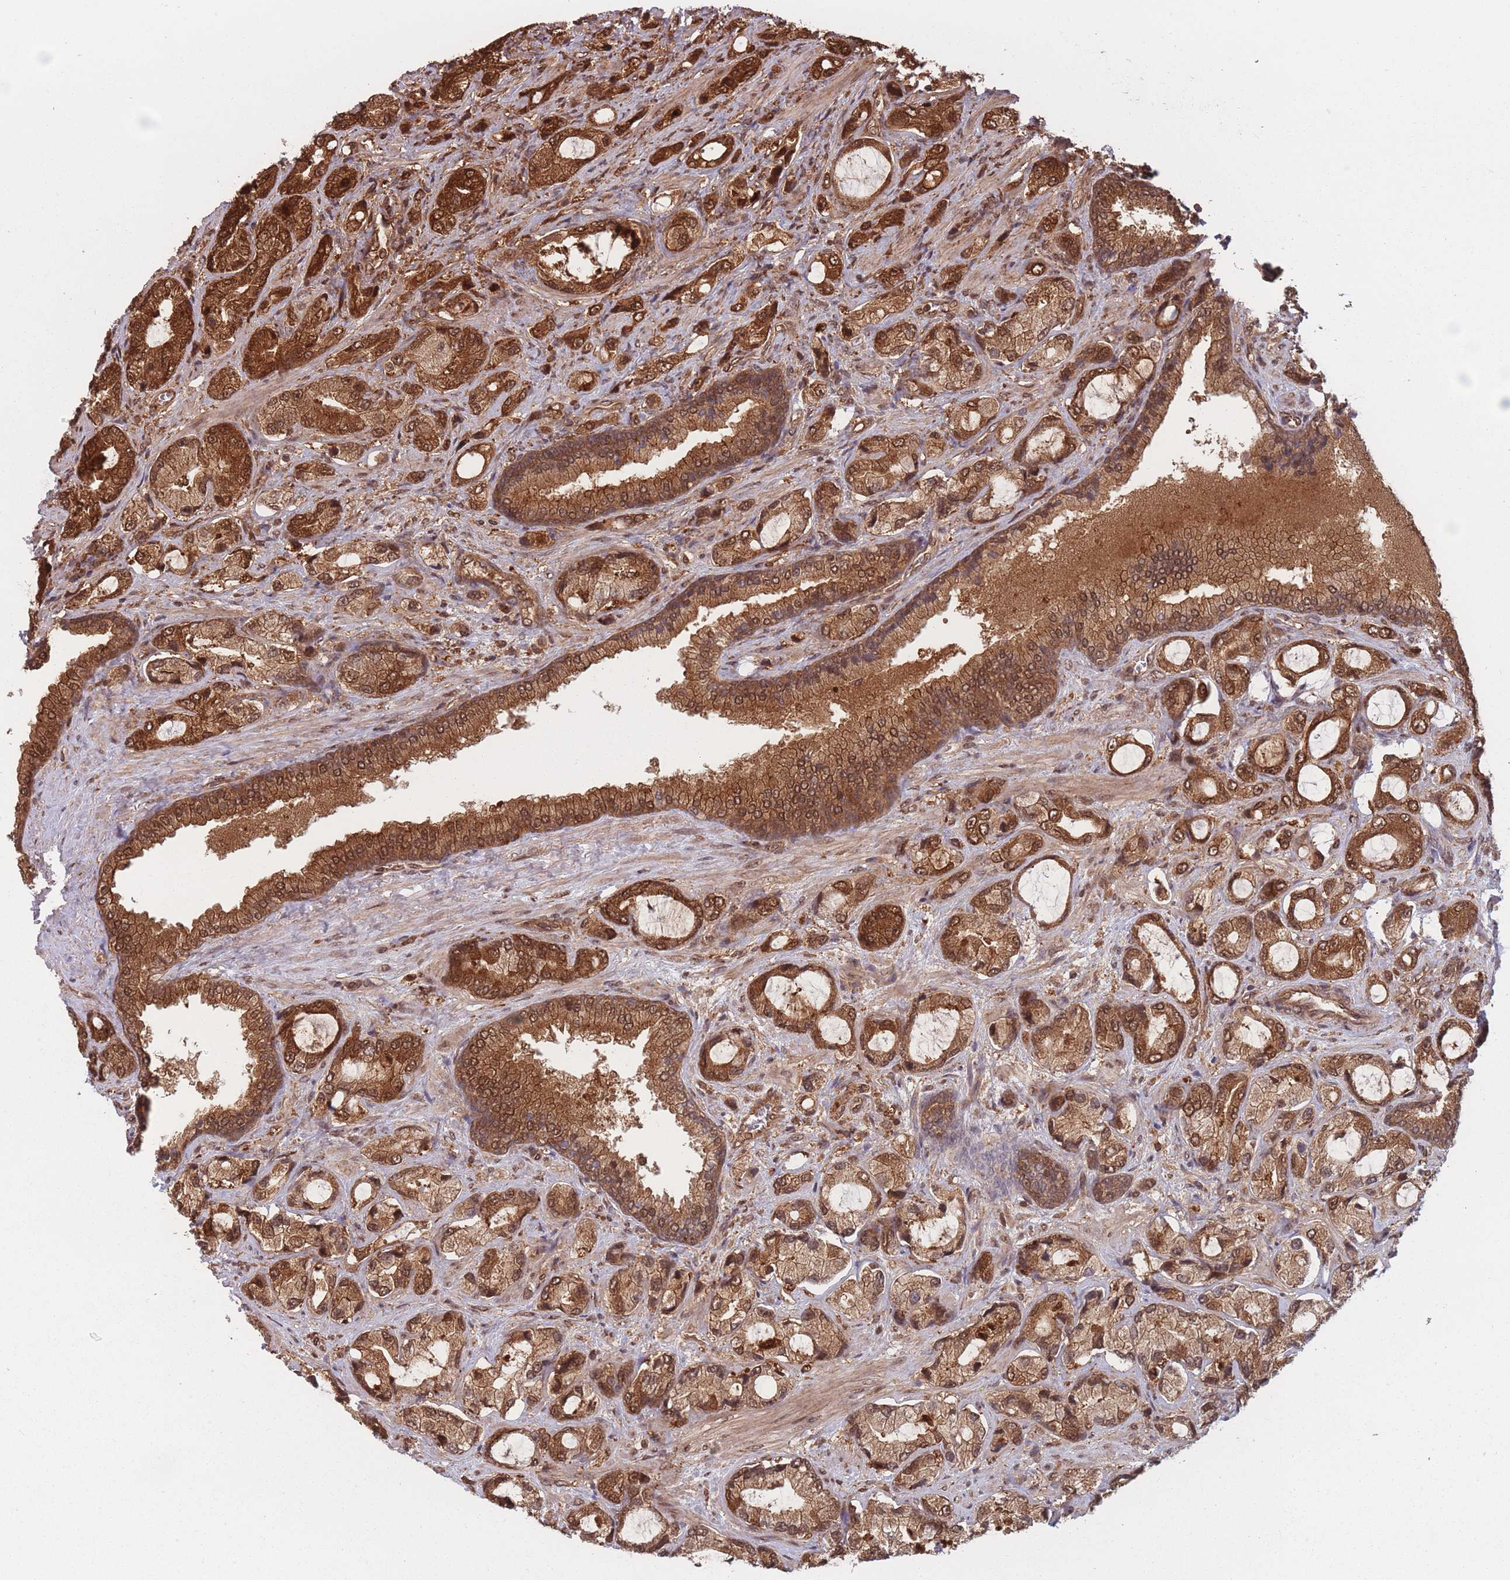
{"staining": {"intensity": "strong", "quantity": ">75%", "location": "cytoplasmic/membranous,nuclear"}, "tissue": "prostate cancer", "cell_type": "Tumor cells", "image_type": "cancer", "snomed": [{"axis": "morphology", "description": "Adenocarcinoma, High grade"}, {"axis": "topography", "description": "Prostate"}], "caption": "High-power microscopy captured an IHC histopathology image of prostate adenocarcinoma (high-grade), revealing strong cytoplasmic/membranous and nuclear expression in approximately >75% of tumor cells. (brown staining indicates protein expression, while blue staining denotes nuclei).", "gene": "PODXL2", "patient": {"sex": "male", "age": 68}}